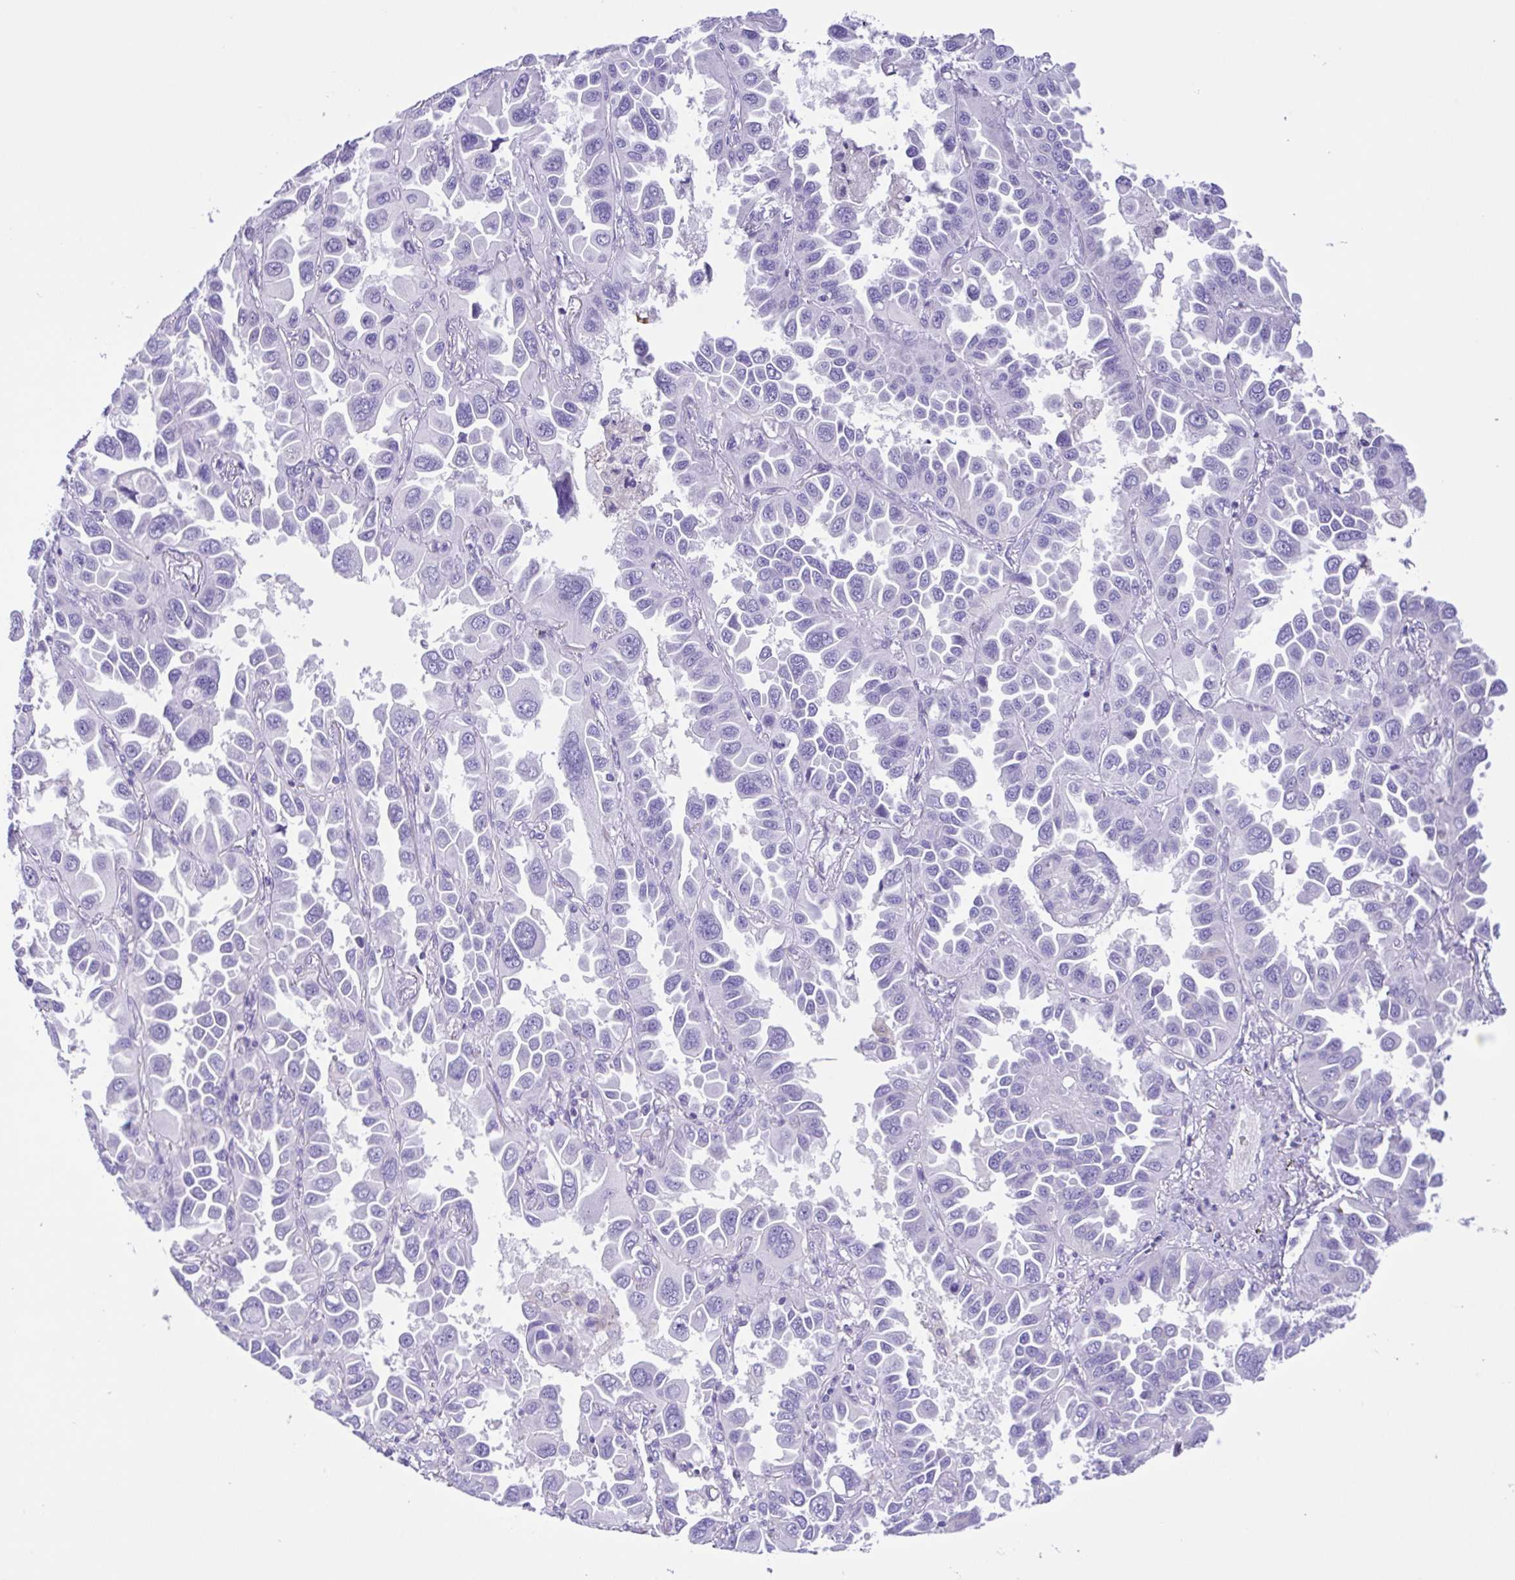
{"staining": {"intensity": "negative", "quantity": "none", "location": "none"}, "tissue": "lung cancer", "cell_type": "Tumor cells", "image_type": "cancer", "snomed": [{"axis": "morphology", "description": "Adenocarcinoma, NOS"}, {"axis": "topography", "description": "Lung"}], "caption": "DAB immunohistochemical staining of human adenocarcinoma (lung) shows no significant positivity in tumor cells. Nuclei are stained in blue.", "gene": "ISM2", "patient": {"sex": "male", "age": 64}}